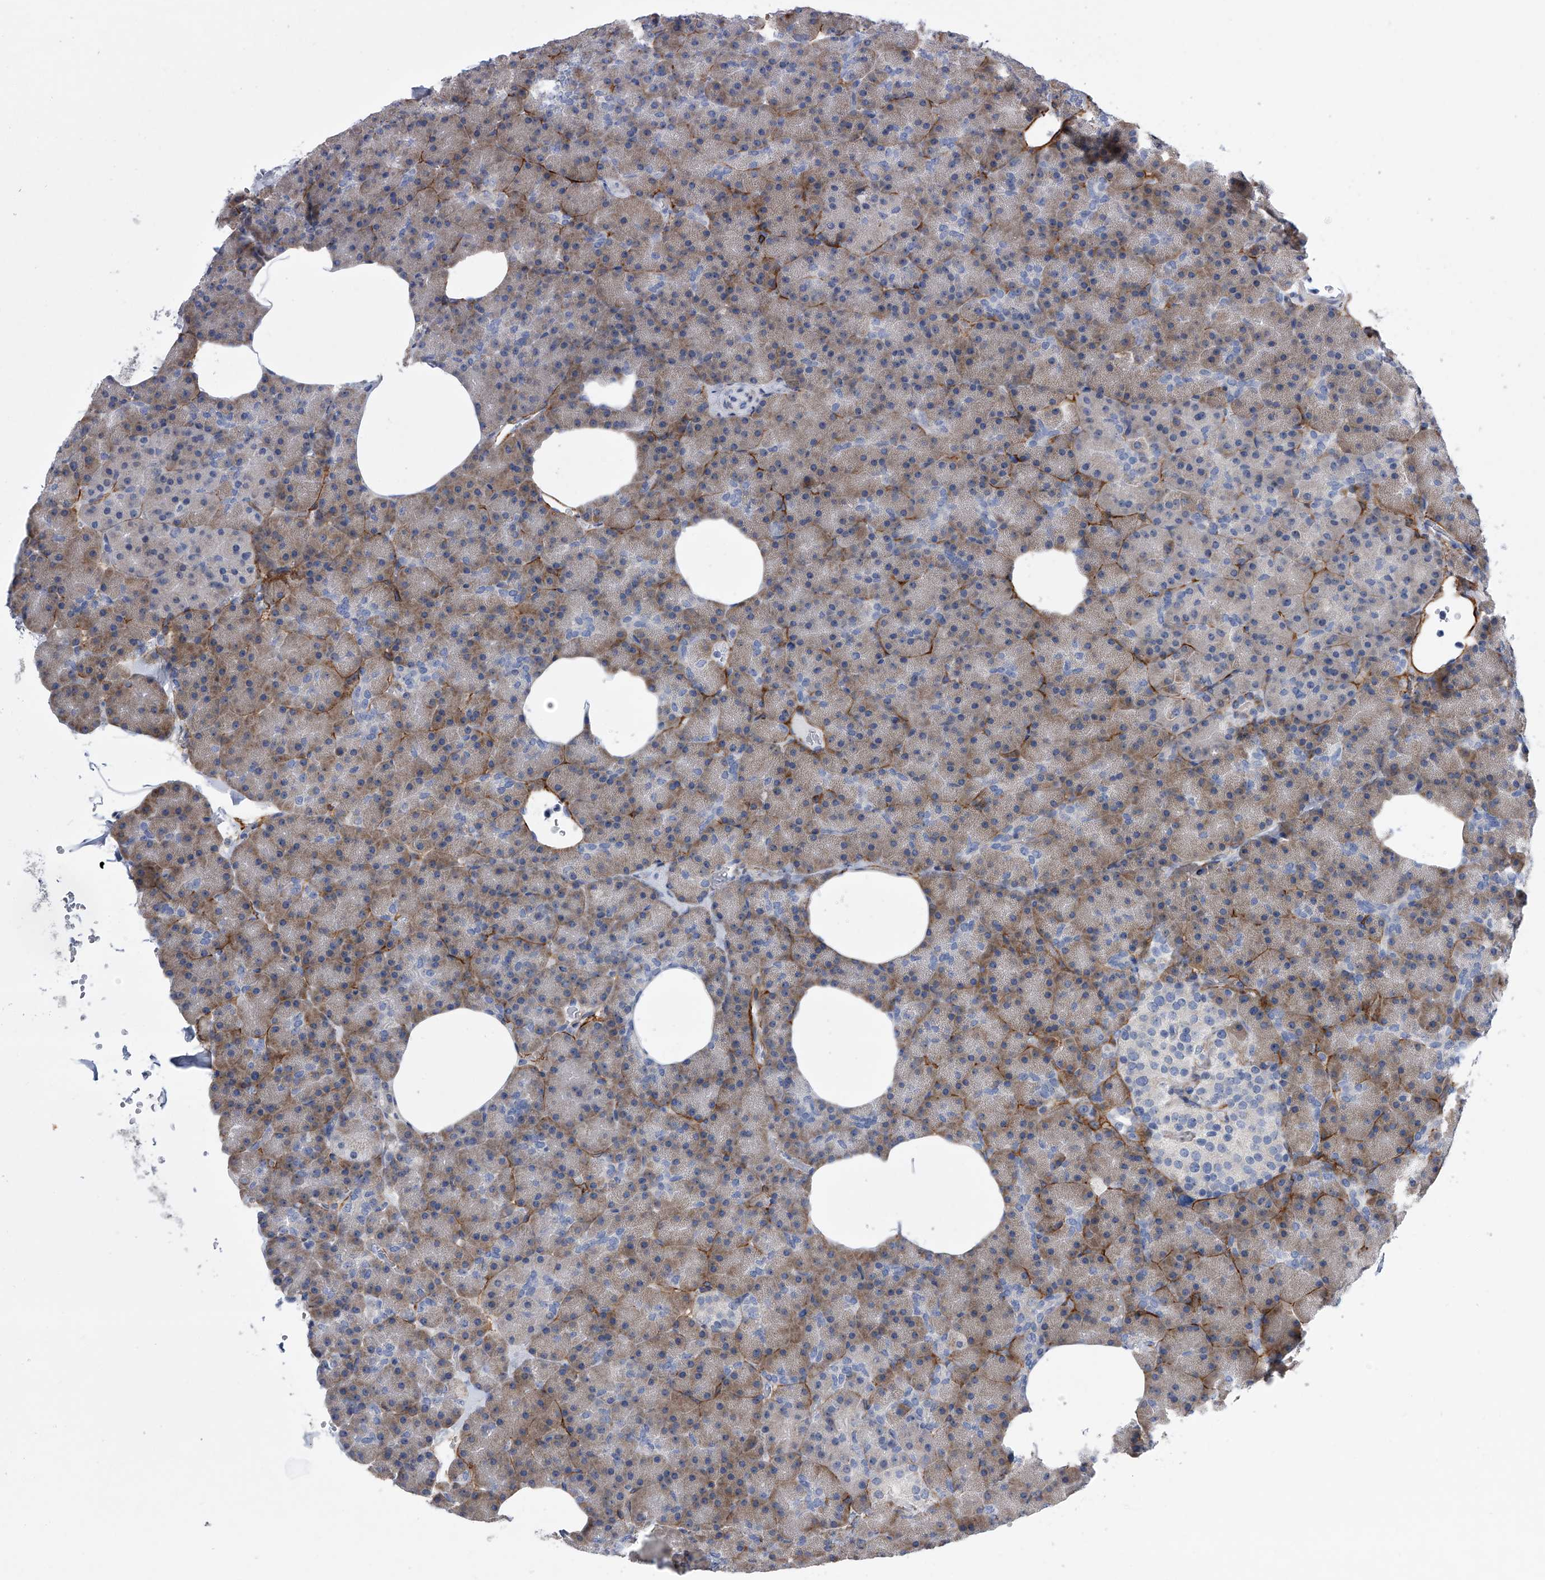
{"staining": {"intensity": "weak", "quantity": "25%-75%", "location": "cytoplasmic/membranous"}, "tissue": "pancreas", "cell_type": "Exocrine glandular cells", "image_type": "normal", "snomed": [{"axis": "morphology", "description": "Normal tissue, NOS"}, {"axis": "morphology", "description": "Carcinoid, malignant, NOS"}, {"axis": "topography", "description": "Pancreas"}], "caption": "Protein analysis of normal pancreas reveals weak cytoplasmic/membranous positivity in approximately 25%-75% of exocrine glandular cells. Nuclei are stained in blue.", "gene": "ALG14", "patient": {"sex": "female", "age": 35}}